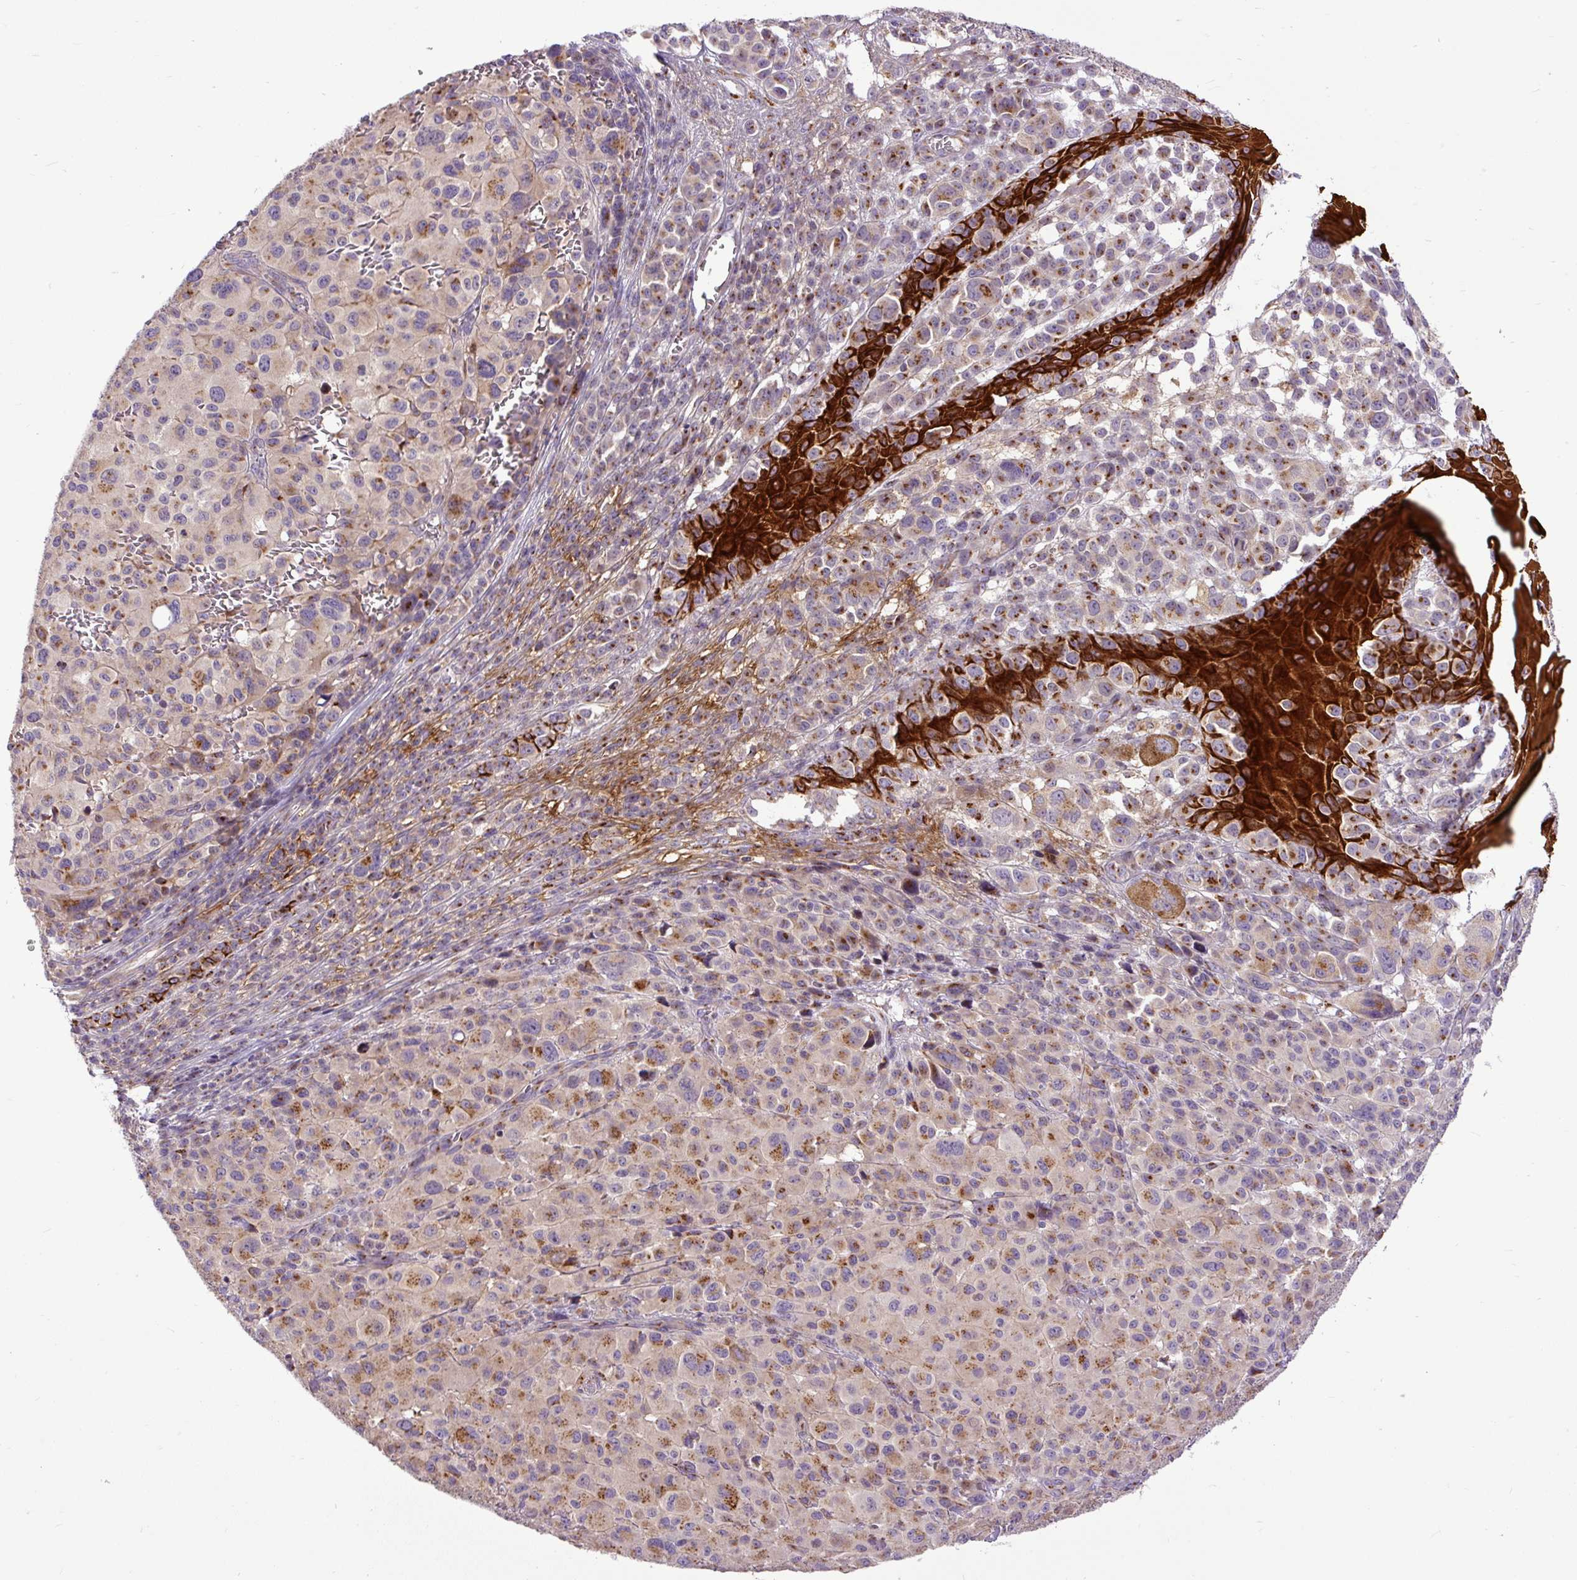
{"staining": {"intensity": "moderate", "quantity": "25%-75%", "location": "cytoplasmic/membranous"}, "tissue": "melanoma", "cell_type": "Tumor cells", "image_type": "cancer", "snomed": [{"axis": "morphology", "description": "Malignant melanoma, NOS"}, {"axis": "topography", "description": "Skin"}], "caption": "A medium amount of moderate cytoplasmic/membranous expression is present in approximately 25%-75% of tumor cells in malignant melanoma tissue.", "gene": "MSMP", "patient": {"sex": "female", "age": 74}}